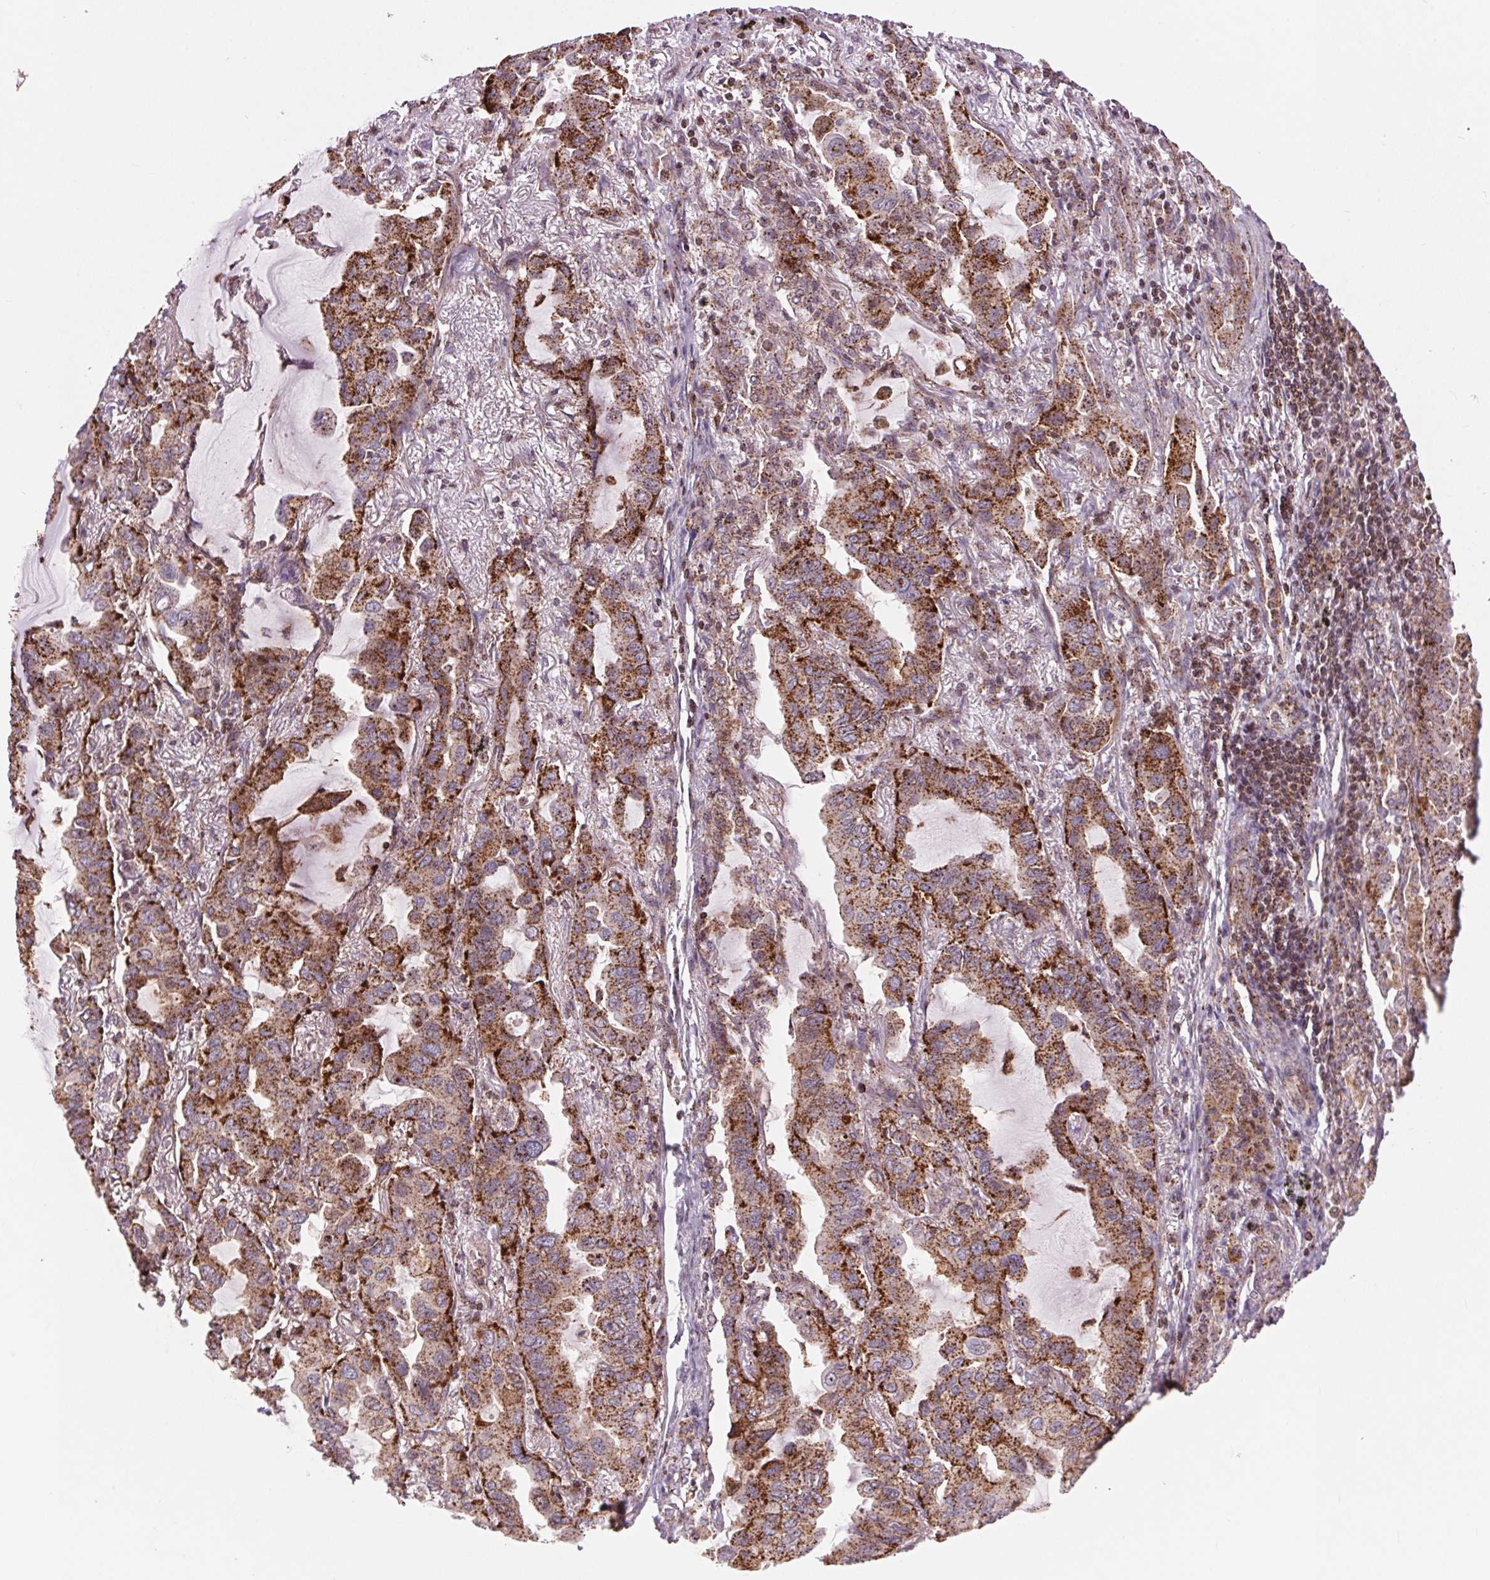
{"staining": {"intensity": "strong", "quantity": ">75%", "location": "cytoplasmic/membranous"}, "tissue": "lung cancer", "cell_type": "Tumor cells", "image_type": "cancer", "snomed": [{"axis": "morphology", "description": "Adenocarcinoma, NOS"}, {"axis": "topography", "description": "Lung"}], "caption": "The micrograph shows immunohistochemical staining of lung cancer. There is strong cytoplasmic/membranous expression is present in about >75% of tumor cells.", "gene": "CHMP4B", "patient": {"sex": "male", "age": 64}}